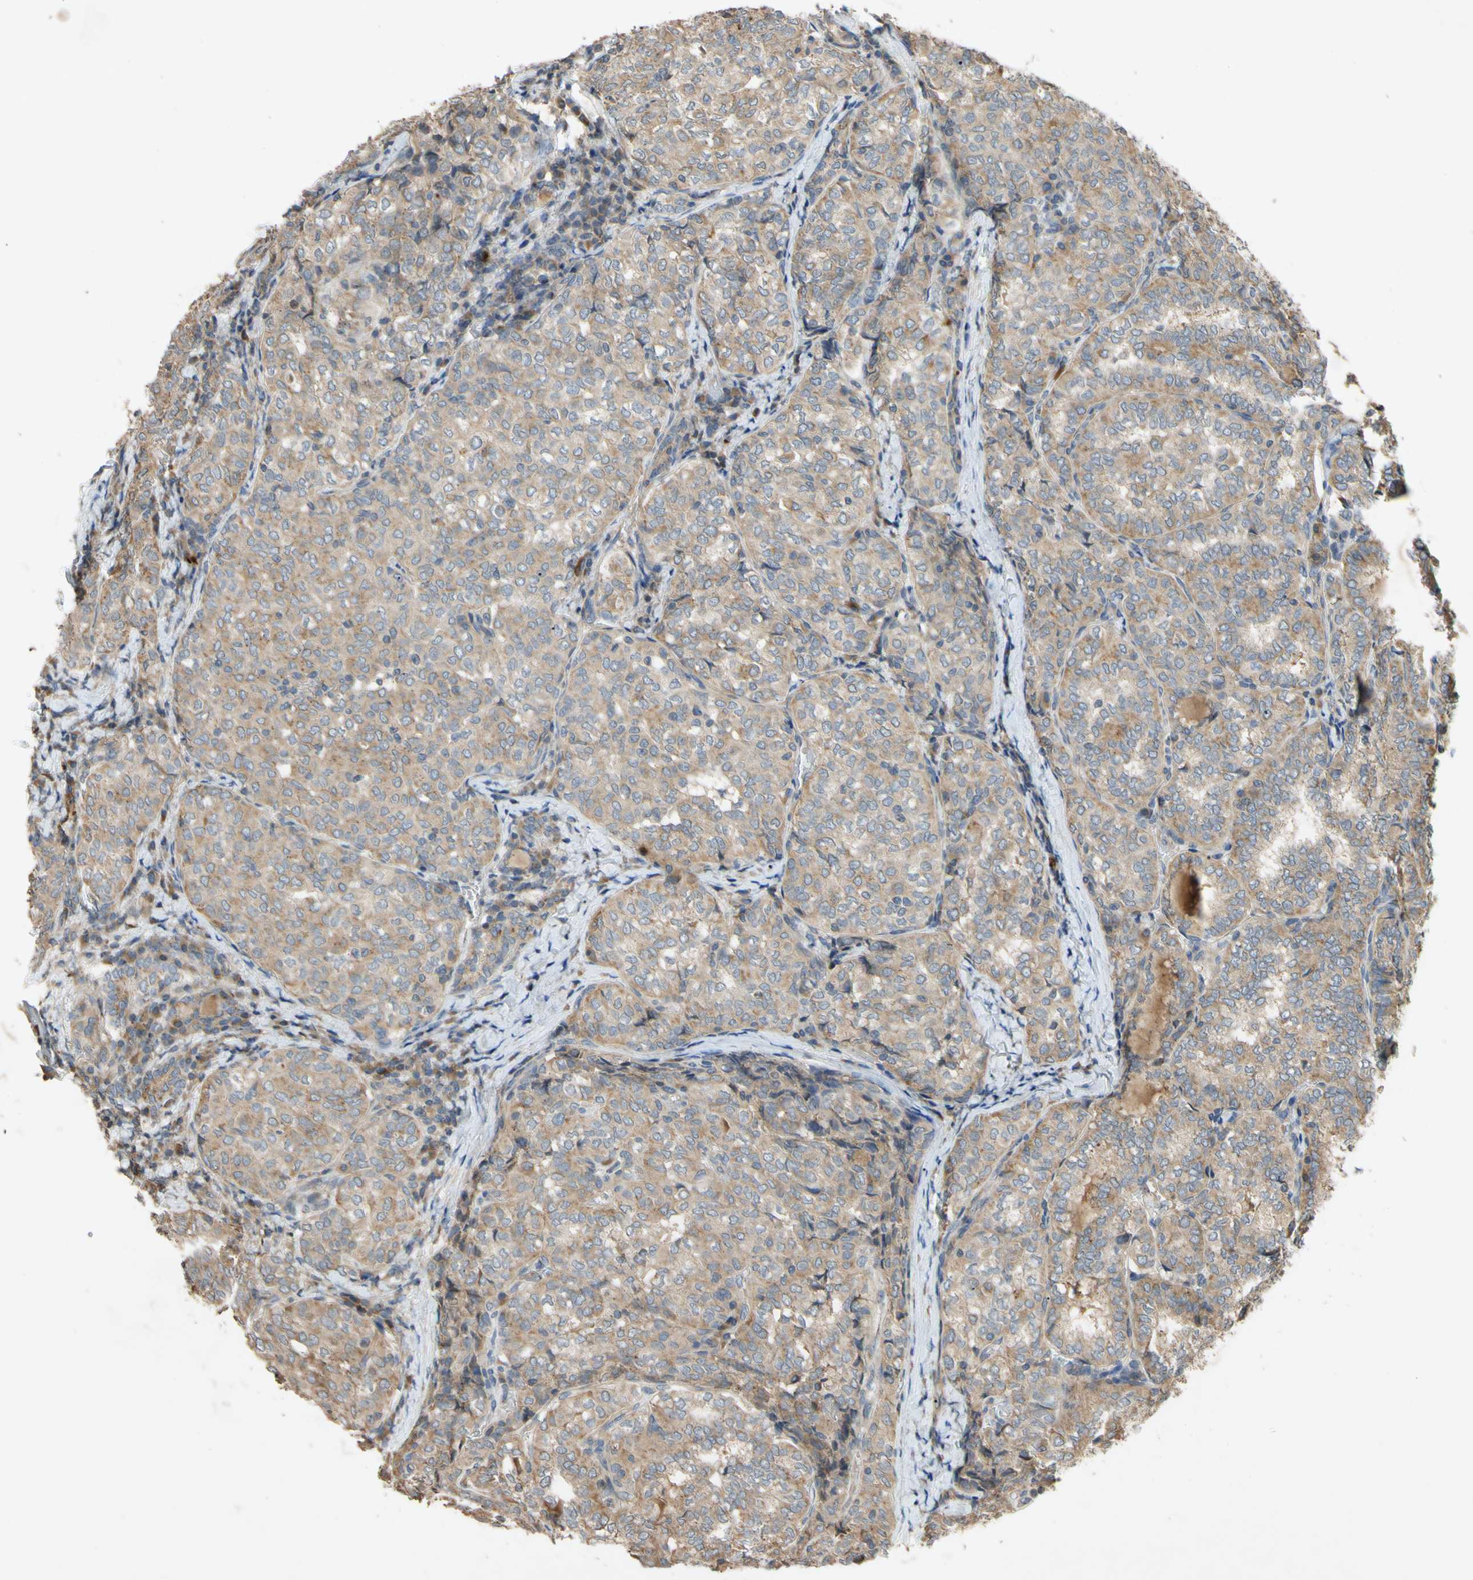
{"staining": {"intensity": "moderate", "quantity": "25%-75%", "location": "cytoplasmic/membranous"}, "tissue": "thyroid cancer", "cell_type": "Tumor cells", "image_type": "cancer", "snomed": [{"axis": "morphology", "description": "Normal tissue, NOS"}, {"axis": "morphology", "description": "Papillary adenocarcinoma, NOS"}, {"axis": "topography", "description": "Thyroid gland"}], "caption": "About 25%-75% of tumor cells in thyroid cancer reveal moderate cytoplasmic/membranous protein positivity as visualized by brown immunohistochemical staining.", "gene": "PARD6A", "patient": {"sex": "female", "age": 30}}